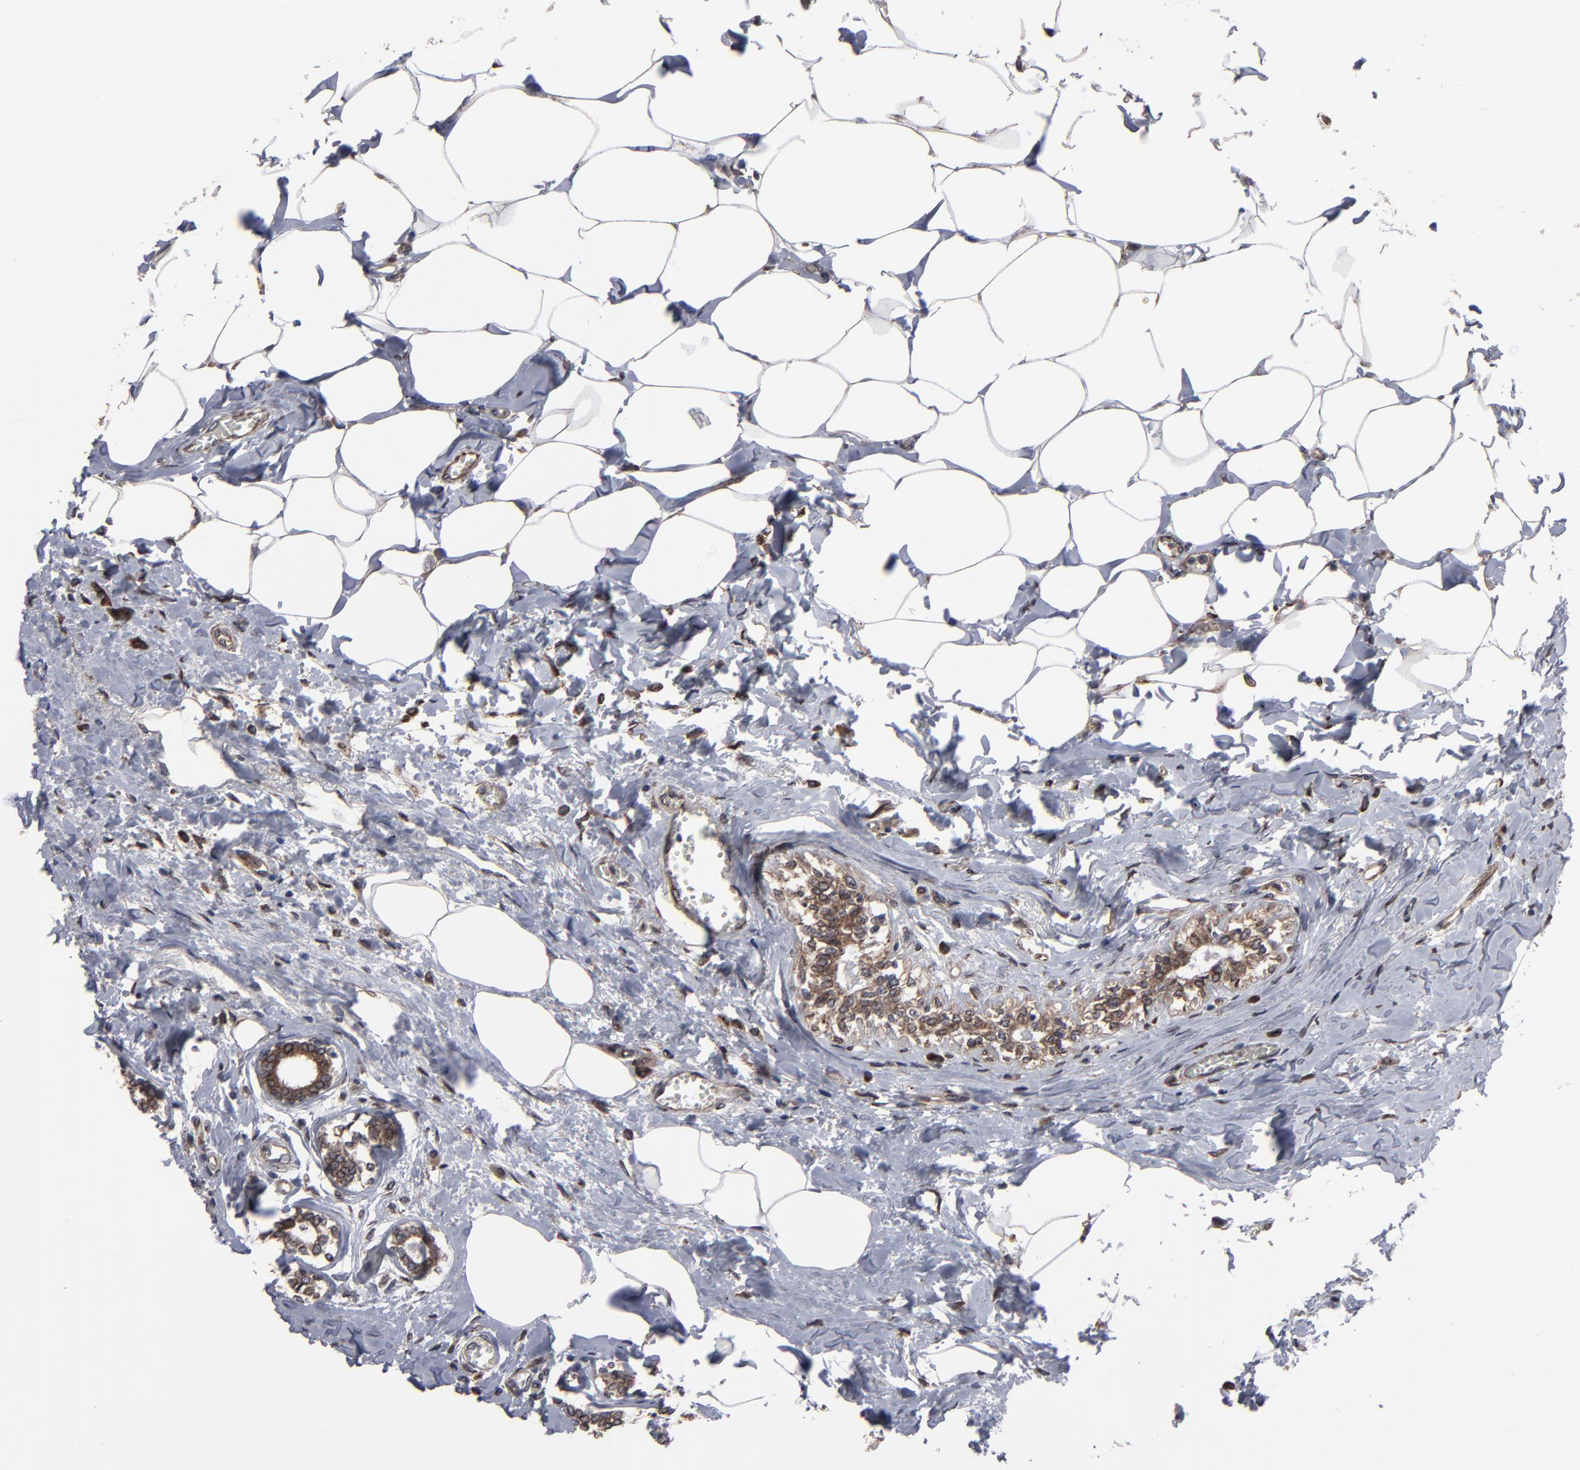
{"staining": {"intensity": "moderate", "quantity": ">75%", "location": "cytoplasmic/membranous"}, "tissue": "breast cancer", "cell_type": "Tumor cells", "image_type": "cancer", "snomed": [{"axis": "morphology", "description": "Lobular carcinoma"}, {"axis": "topography", "description": "Breast"}], "caption": "Breast lobular carcinoma tissue demonstrates moderate cytoplasmic/membranous staining in about >75% of tumor cells, visualized by immunohistochemistry.", "gene": "CNIH1", "patient": {"sex": "female", "age": 51}}